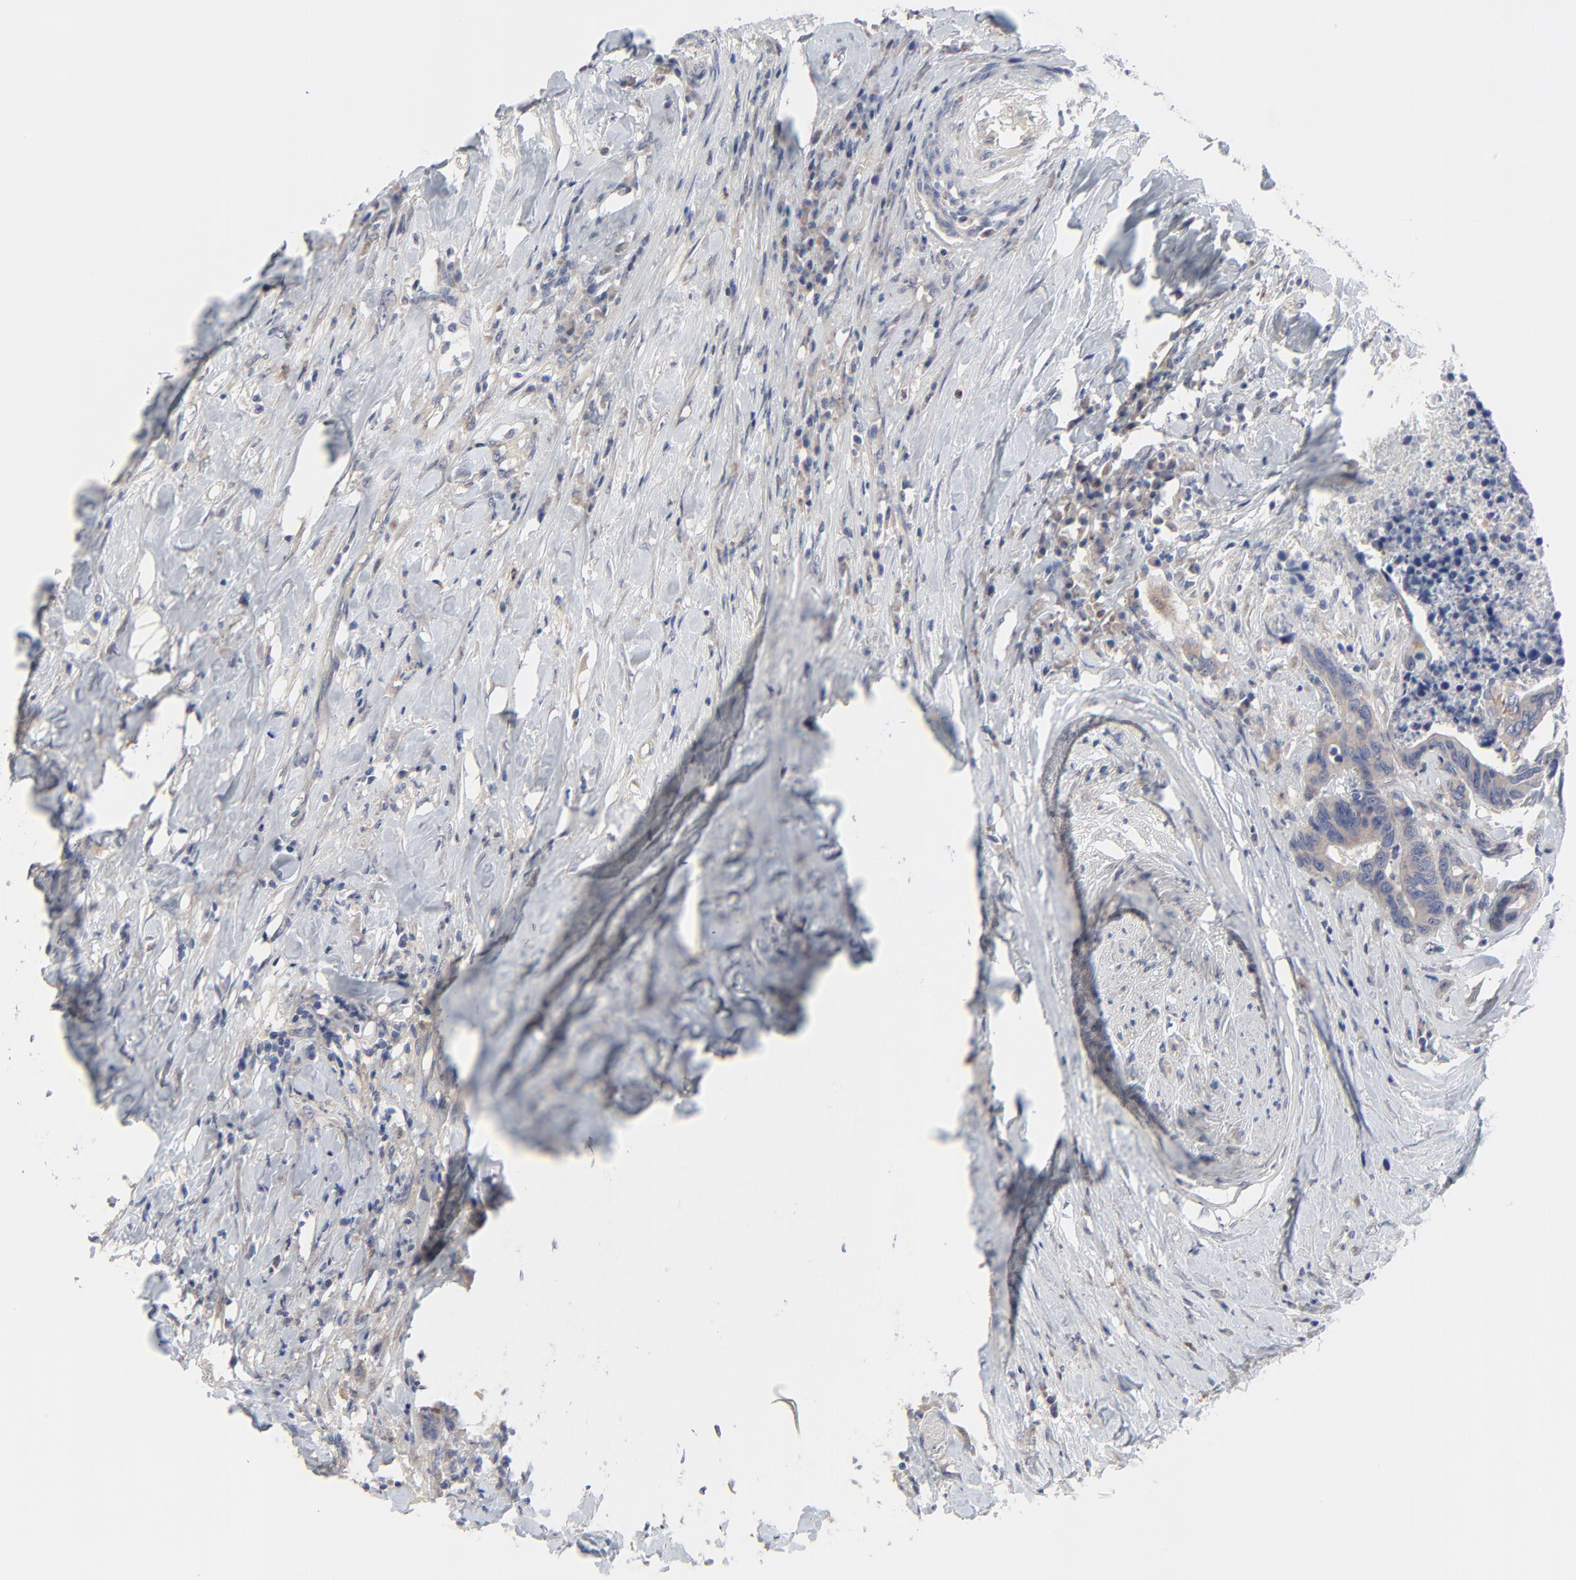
{"staining": {"intensity": "weak", "quantity": ">75%", "location": "cytoplasmic/membranous"}, "tissue": "colorectal cancer", "cell_type": "Tumor cells", "image_type": "cancer", "snomed": [{"axis": "morphology", "description": "Adenocarcinoma, NOS"}, {"axis": "topography", "description": "Rectum"}], "caption": "Weak cytoplasmic/membranous expression for a protein is seen in approximately >75% of tumor cells of colorectal cancer using IHC.", "gene": "DHRSX", "patient": {"sex": "male", "age": 55}}